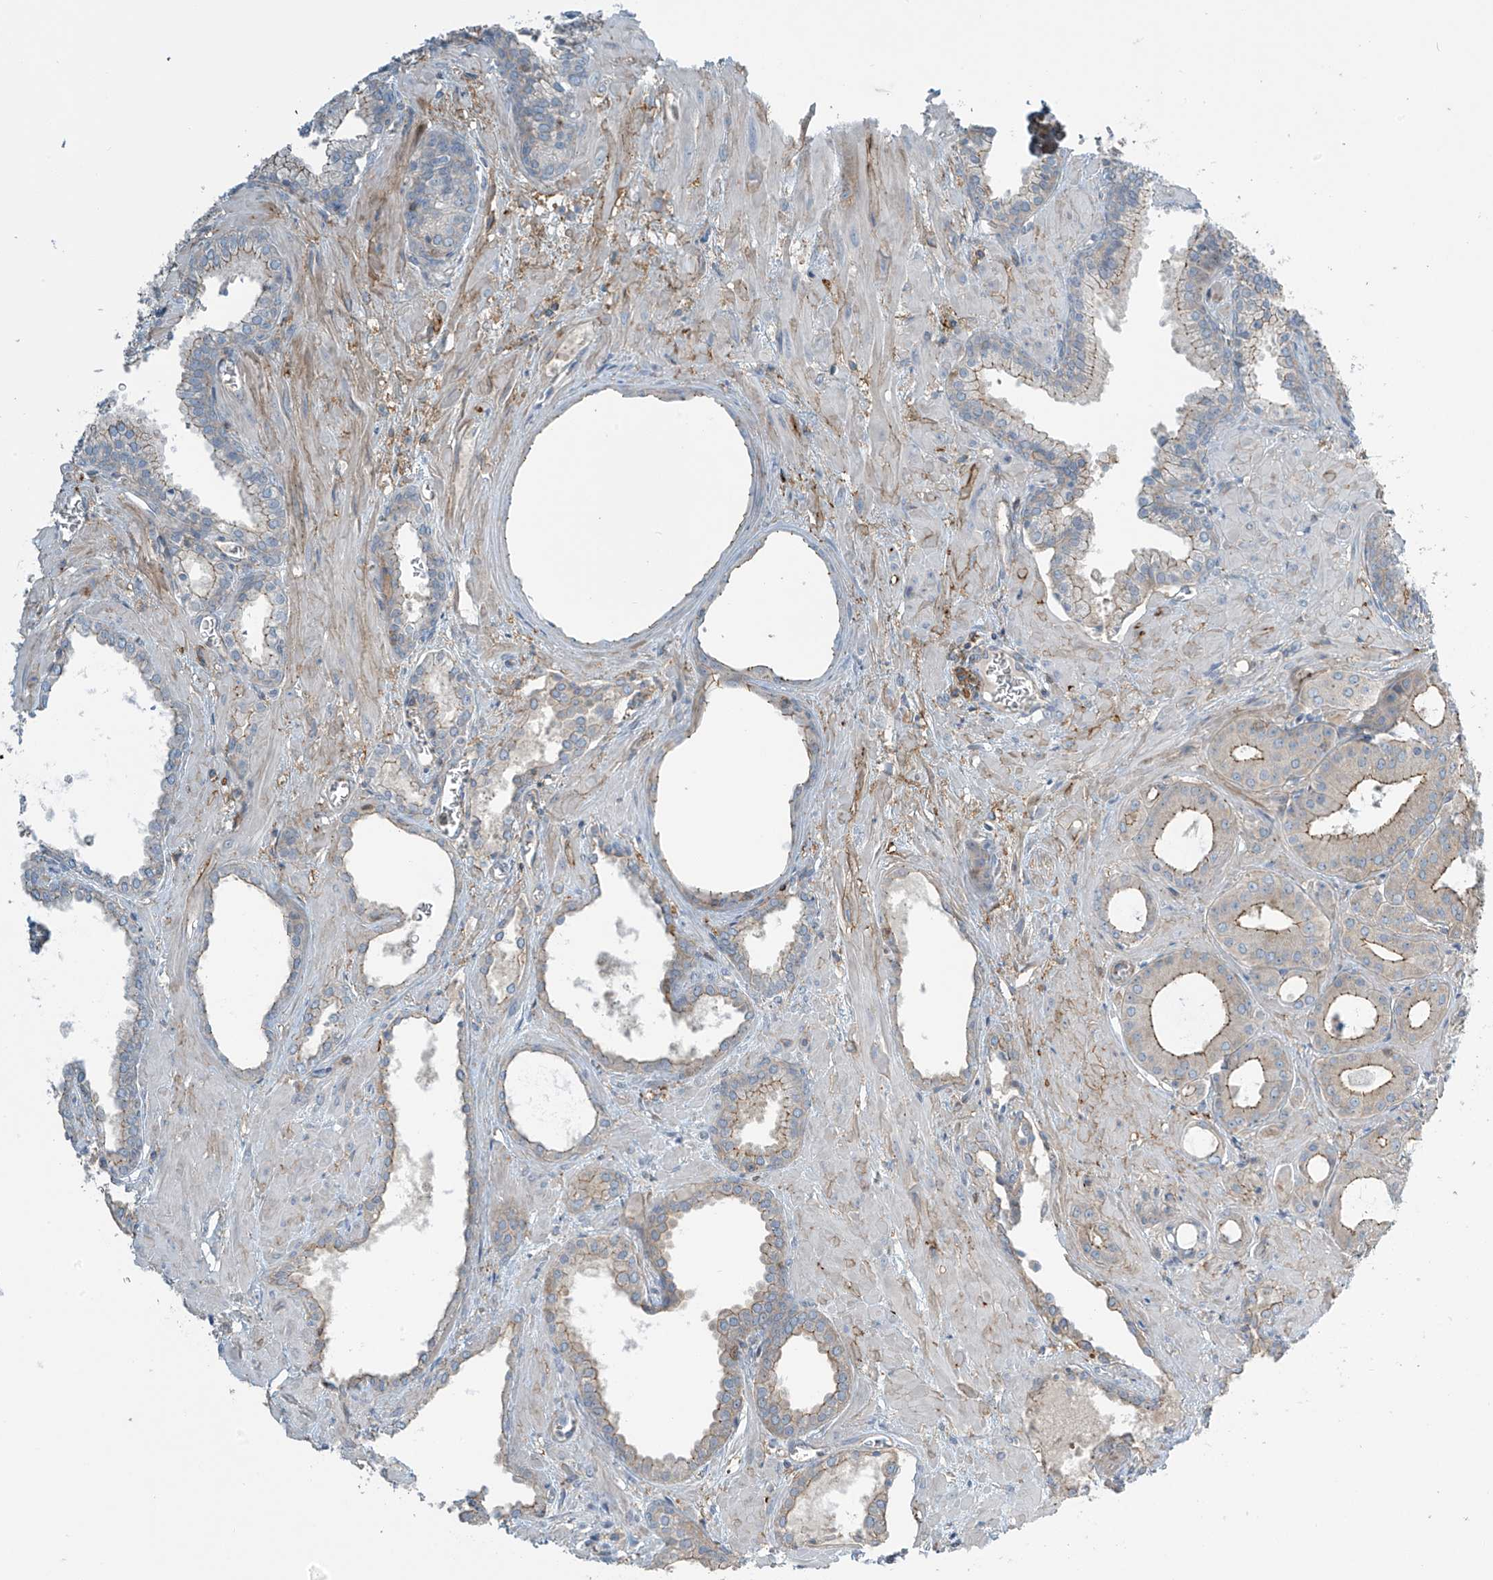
{"staining": {"intensity": "weak", "quantity": ">75%", "location": "cytoplasmic/membranous"}, "tissue": "prostate cancer", "cell_type": "Tumor cells", "image_type": "cancer", "snomed": [{"axis": "morphology", "description": "Adenocarcinoma, Low grade"}, {"axis": "topography", "description": "Prostate"}], "caption": "Protein staining demonstrates weak cytoplasmic/membranous positivity in approximately >75% of tumor cells in prostate adenocarcinoma (low-grade).", "gene": "SLC9A2", "patient": {"sex": "male", "age": 67}}